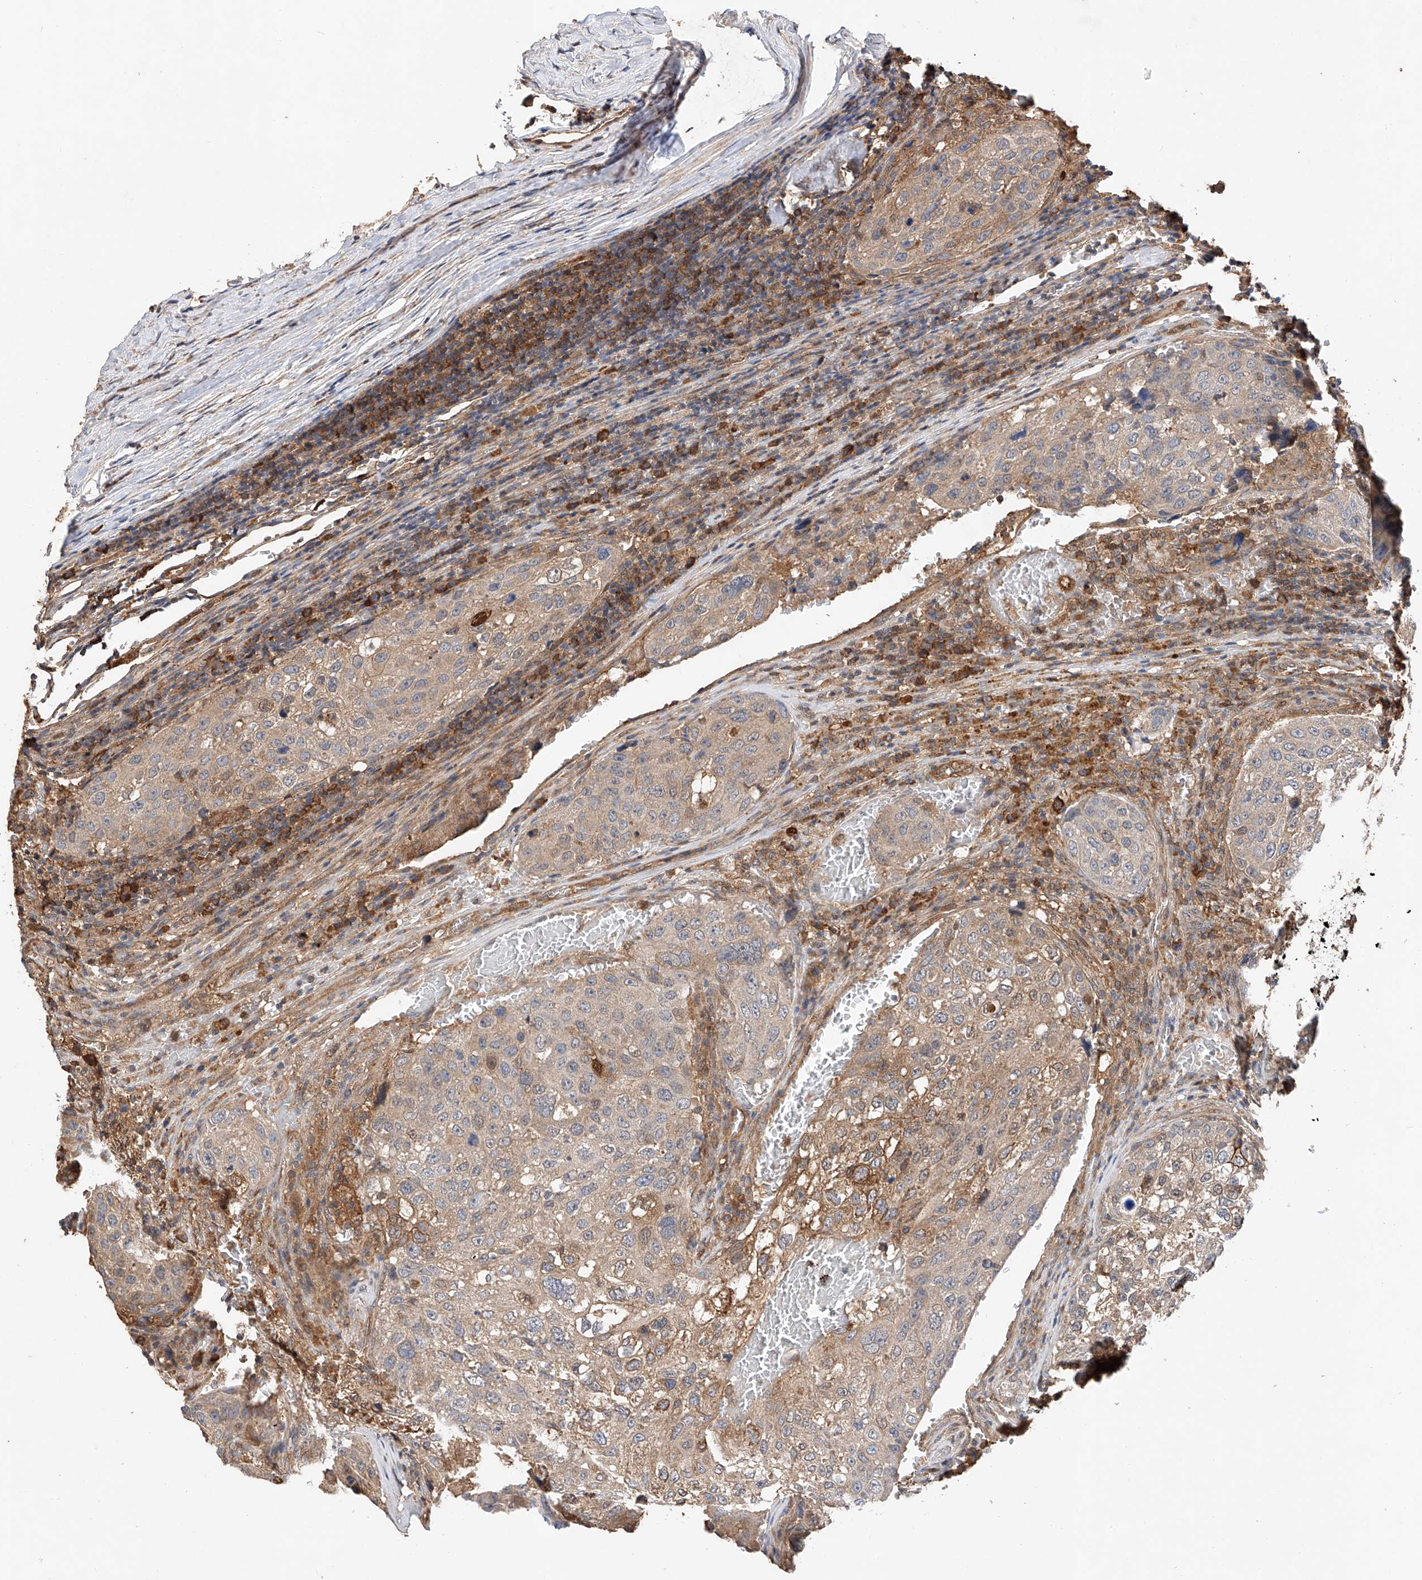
{"staining": {"intensity": "moderate", "quantity": "25%-75%", "location": "cytoplasmic/membranous"}, "tissue": "urothelial cancer", "cell_type": "Tumor cells", "image_type": "cancer", "snomed": [{"axis": "morphology", "description": "Urothelial carcinoma, High grade"}, {"axis": "topography", "description": "Lymph node"}, {"axis": "topography", "description": "Urinary bladder"}], "caption": "Immunohistochemical staining of high-grade urothelial carcinoma reveals moderate cytoplasmic/membranous protein staining in approximately 25%-75% of tumor cells. (Brightfield microscopy of DAB IHC at high magnification).", "gene": "RILPL2", "patient": {"sex": "male", "age": 51}}